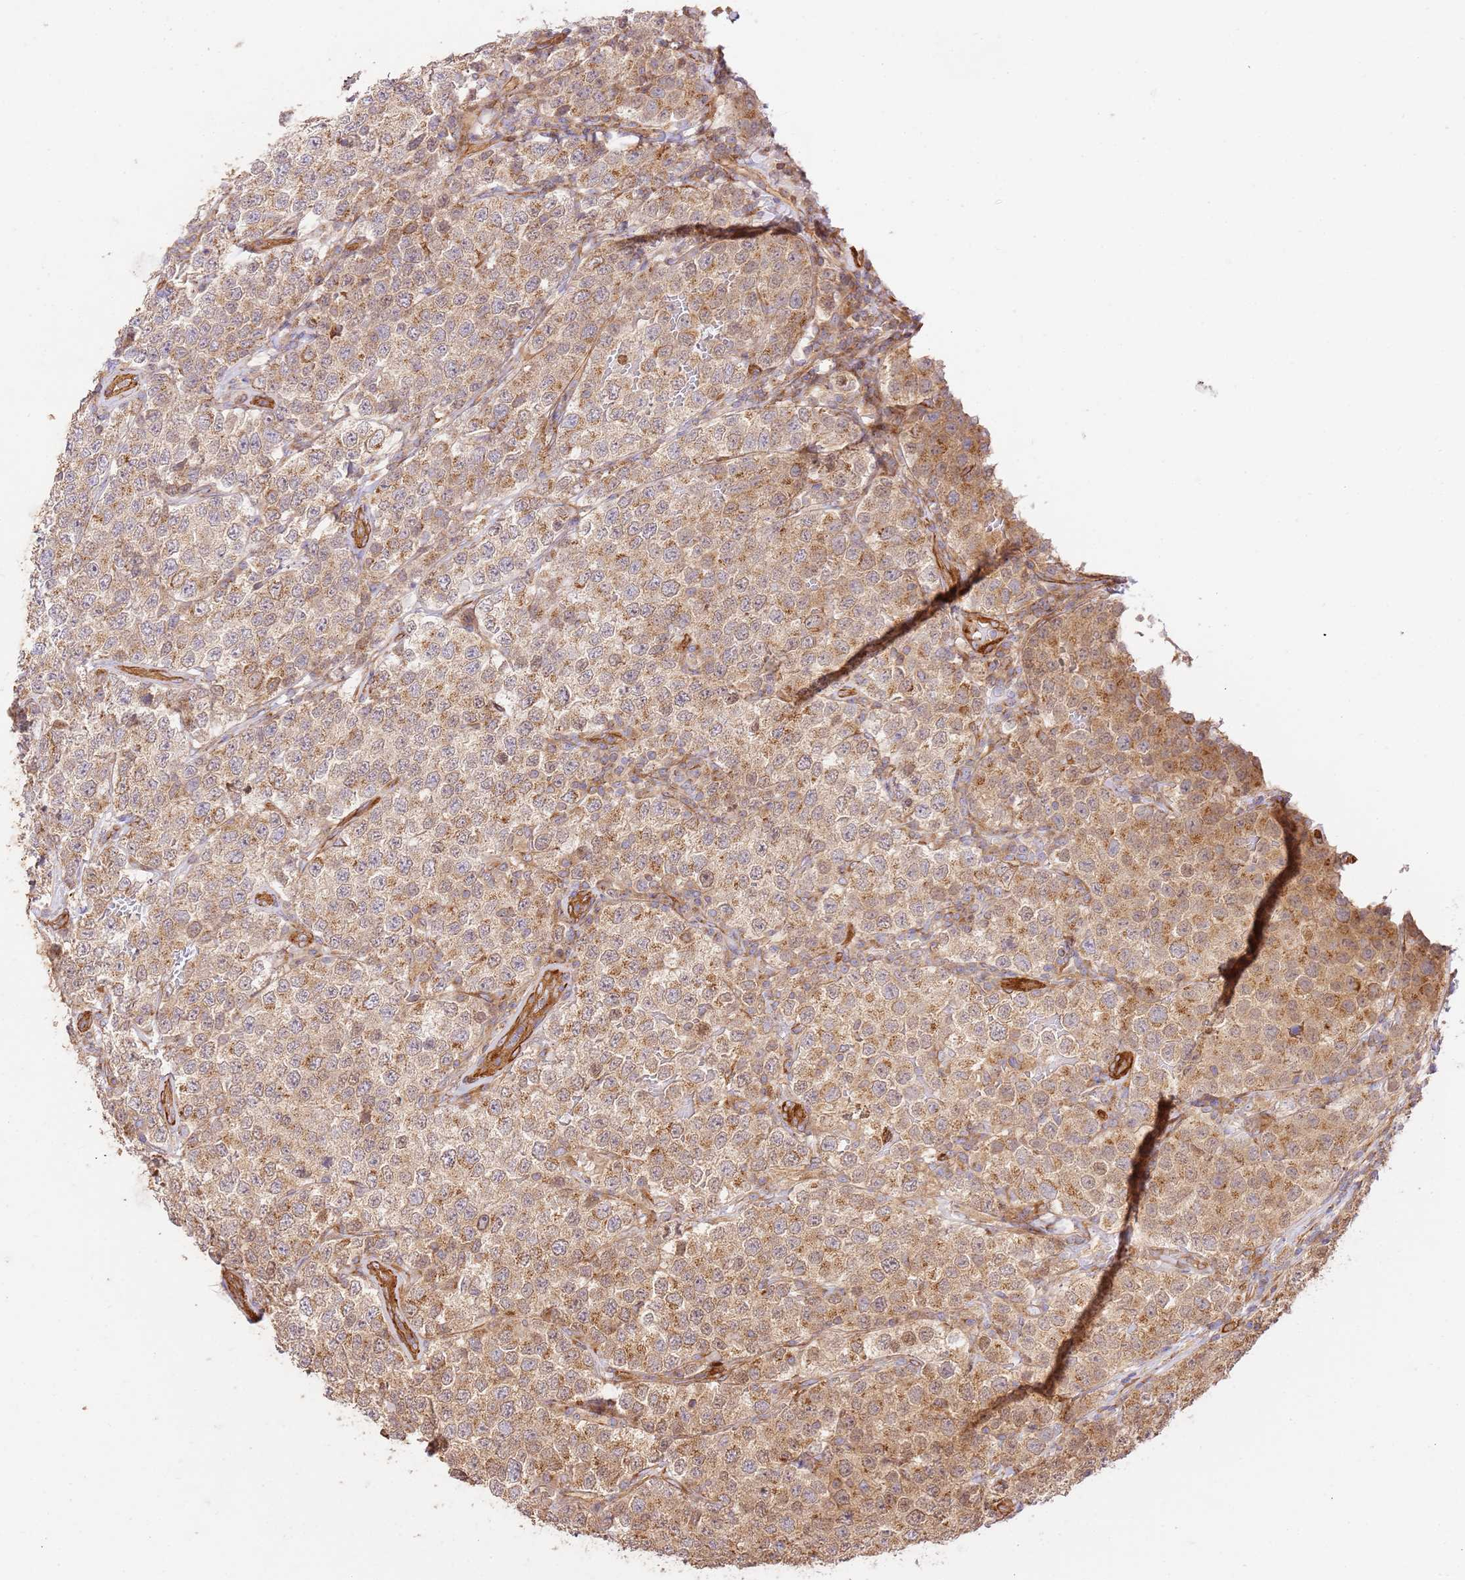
{"staining": {"intensity": "moderate", "quantity": ">75%", "location": "cytoplasmic/membranous"}, "tissue": "testis cancer", "cell_type": "Tumor cells", "image_type": "cancer", "snomed": [{"axis": "morphology", "description": "Seminoma, NOS"}, {"axis": "topography", "description": "Testis"}], "caption": "A photomicrograph of seminoma (testis) stained for a protein demonstrates moderate cytoplasmic/membranous brown staining in tumor cells.", "gene": "ZBTB39", "patient": {"sex": "male", "age": 34}}